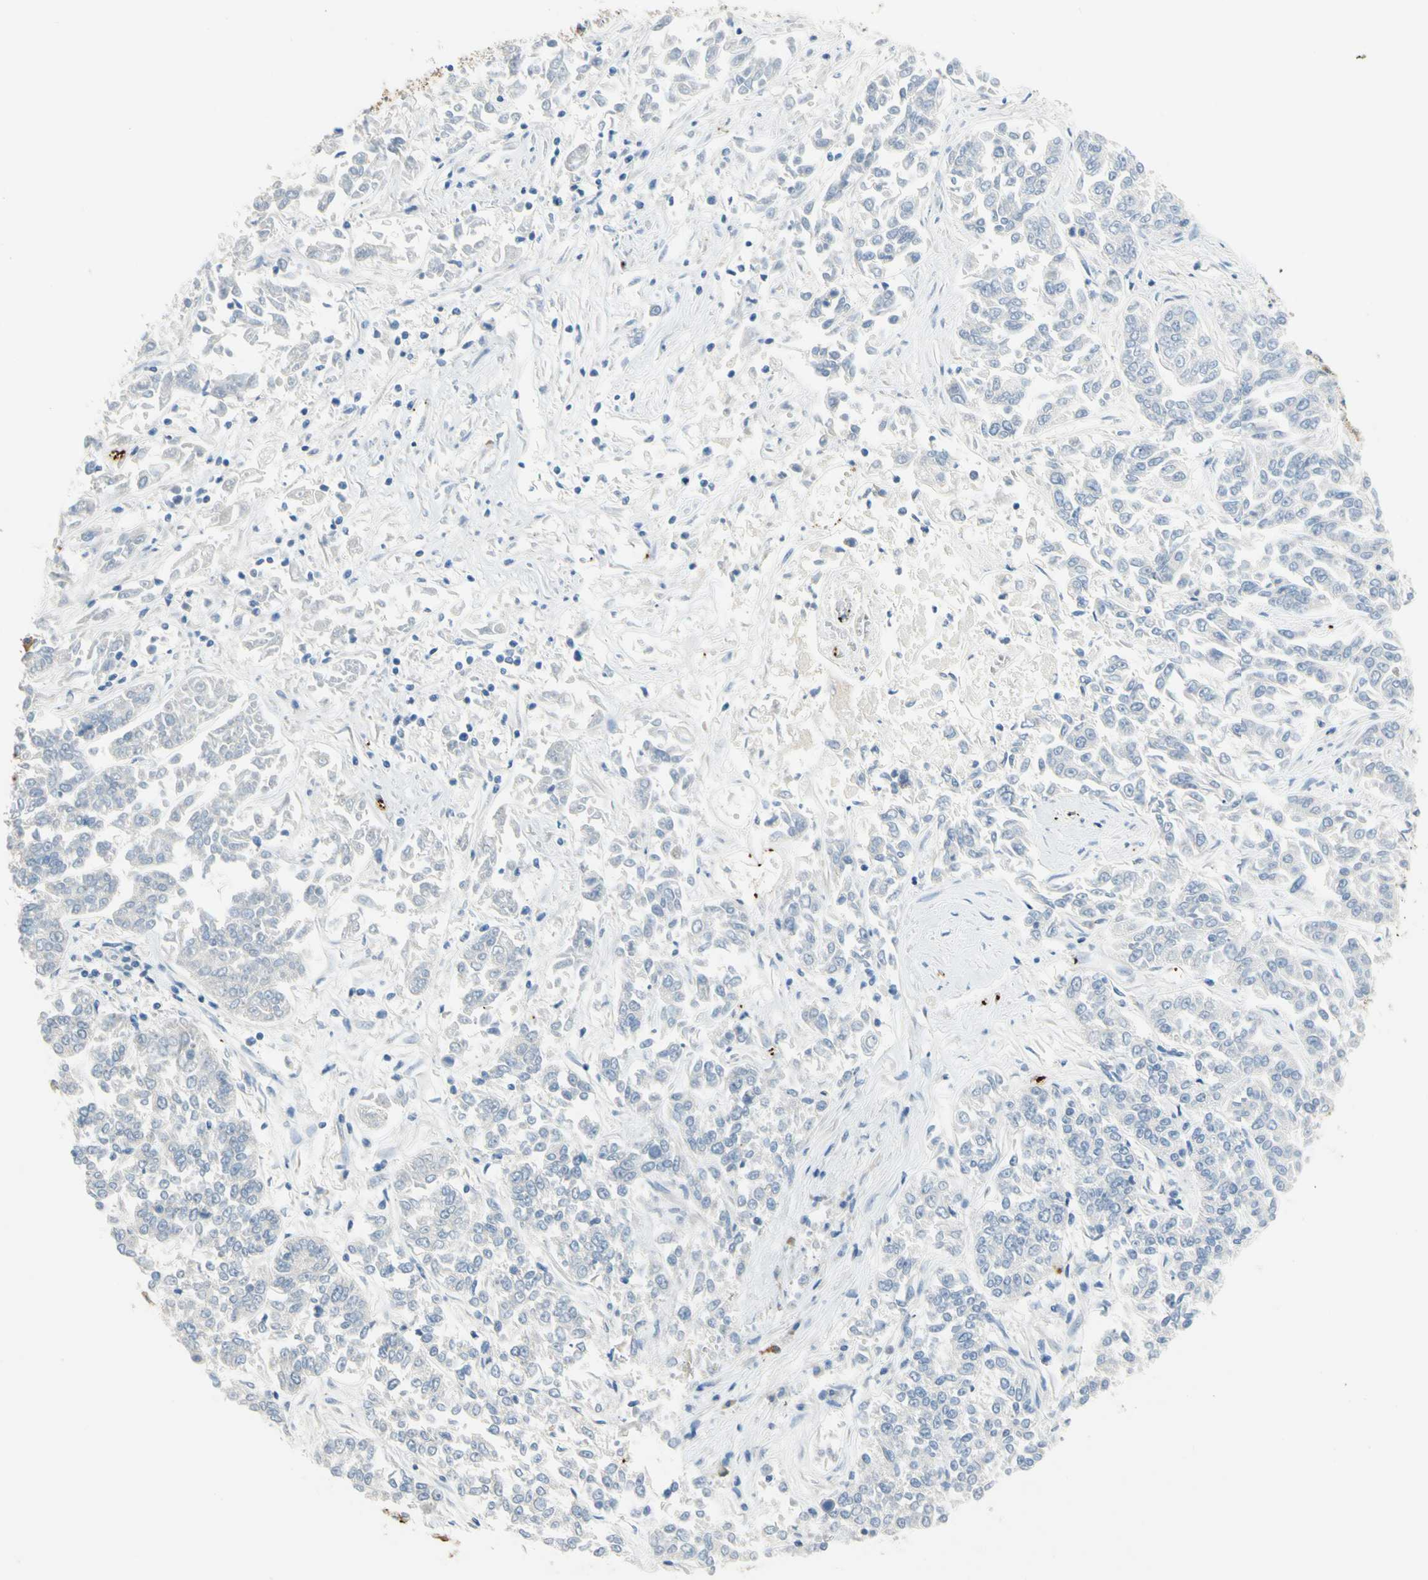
{"staining": {"intensity": "negative", "quantity": "none", "location": "none"}, "tissue": "lung cancer", "cell_type": "Tumor cells", "image_type": "cancer", "snomed": [{"axis": "morphology", "description": "Adenocarcinoma, NOS"}, {"axis": "topography", "description": "Lung"}], "caption": "Immunohistochemistry (IHC) of adenocarcinoma (lung) displays no staining in tumor cells.", "gene": "PPBP", "patient": {"sex": "male", "age": 84}}